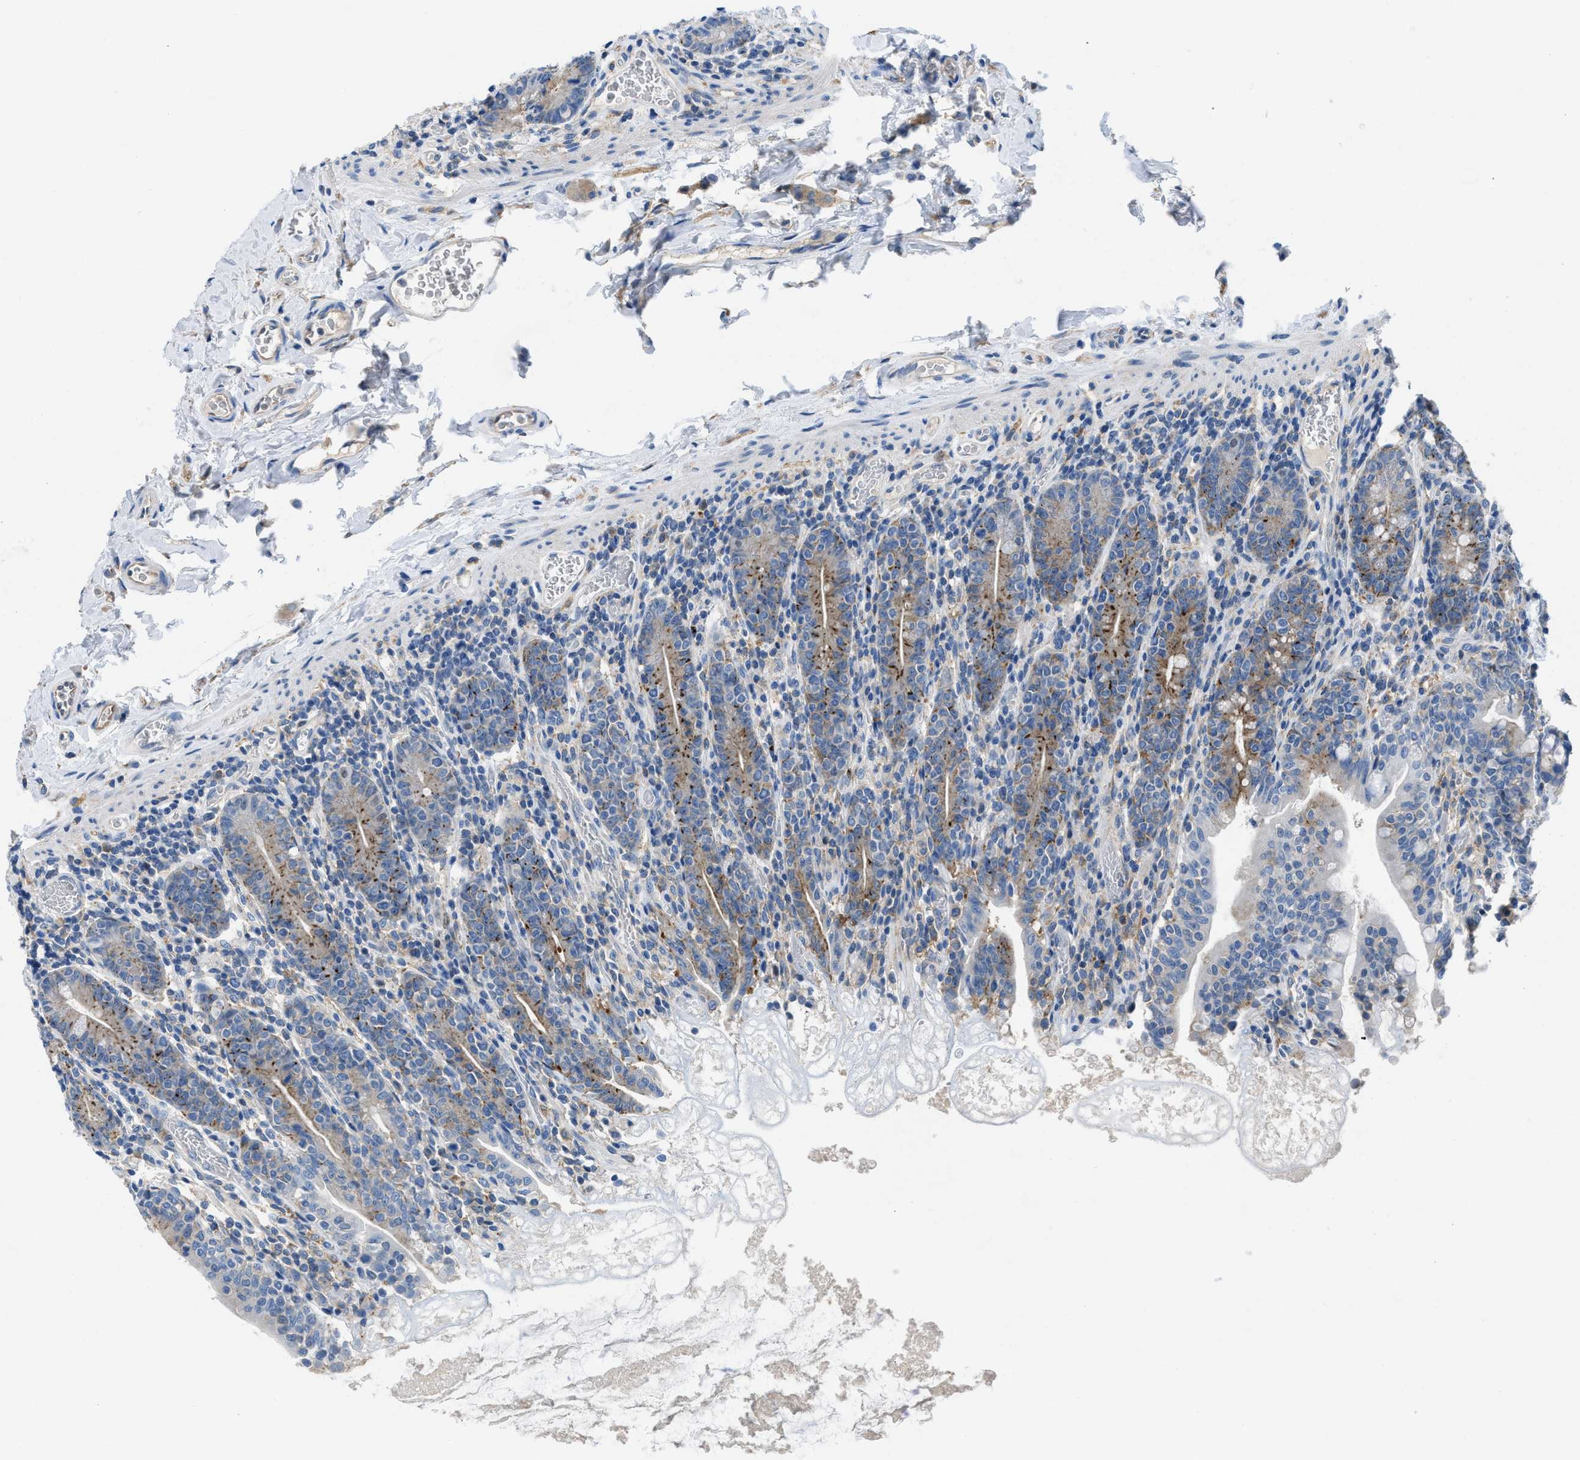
{"staining": {"intensity": "moderate", "quantity": "<25%", "location": "cytoplasmic/membranous"}, "tissue": "small intestine", "cell_type": "Glandular cells", "image_type": "normal", "snomed": [{"axis": "morphology", "description": "Normal tissue, NOS"}, {"axis": "topography", "description": "Small intestine"}], "caption": "This micrograph displays immunohistochemistry (IHC) staining of normal small intestine, with low moderate cytoplasmic/membranous positivity in approximately <25% of glandular cells.", "gene": "BNC2", "patient": {"sex": "female", "age": 56}}